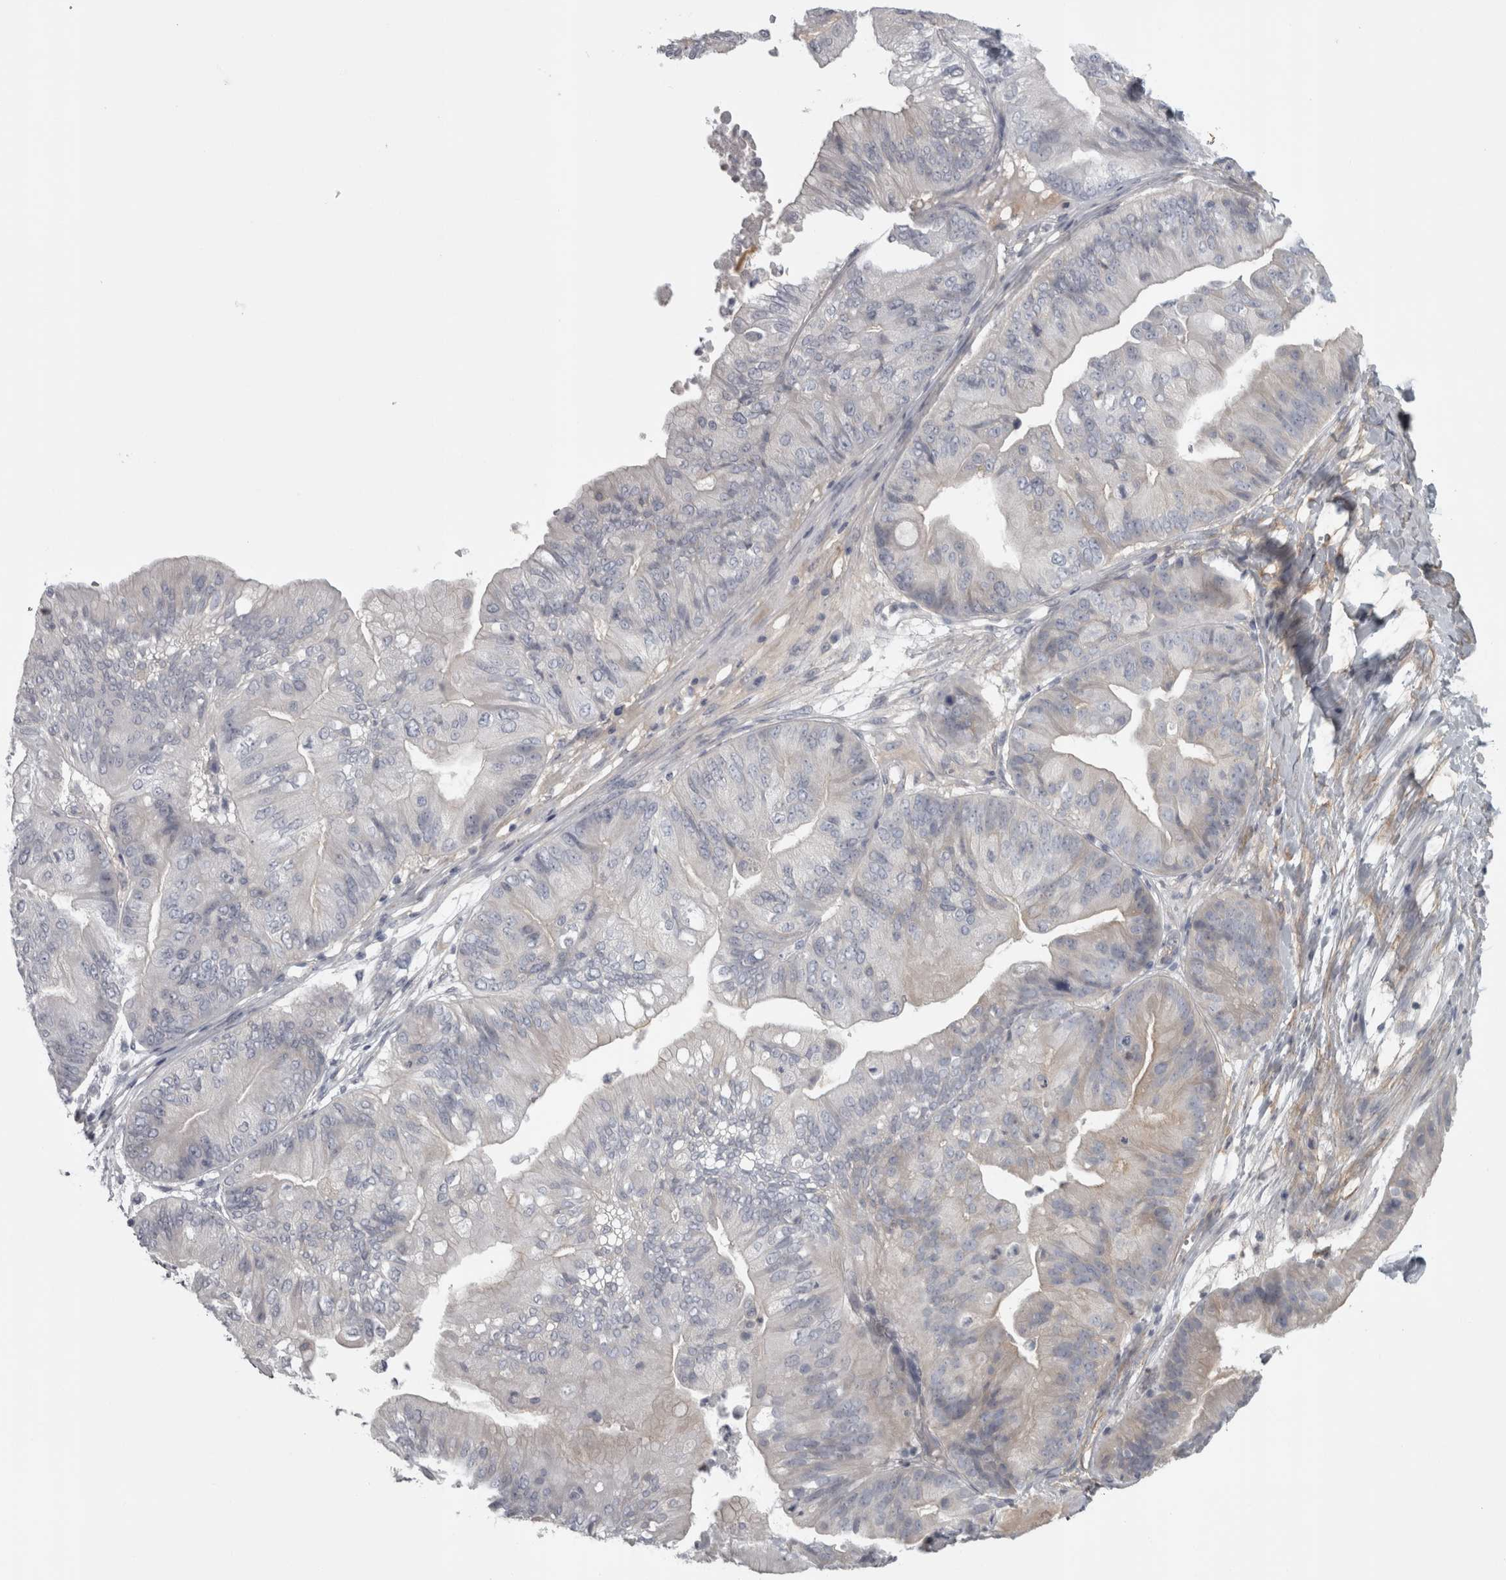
{"staining": {"intensity": "weak", "quantity": "<25%", "location": "cytoplasmic/membranous"}, "tissue": "ovarian cancer", "cell_type": "Tumor cells", "image_type": "cancer", "snomed": [{"axis": "morphology", "description": "Cystadenocarcinoma, mucinous, NOS"}, {"axis": "topography", "description": "Ovary"}], "caption": "Photomicrograph shows no protein positivity in tumor cells of ovarian mucinous cystadenocarcinoma tissue.", "gene": "PPP1R12B", "patient": {"sex": "female", "age": 61}}